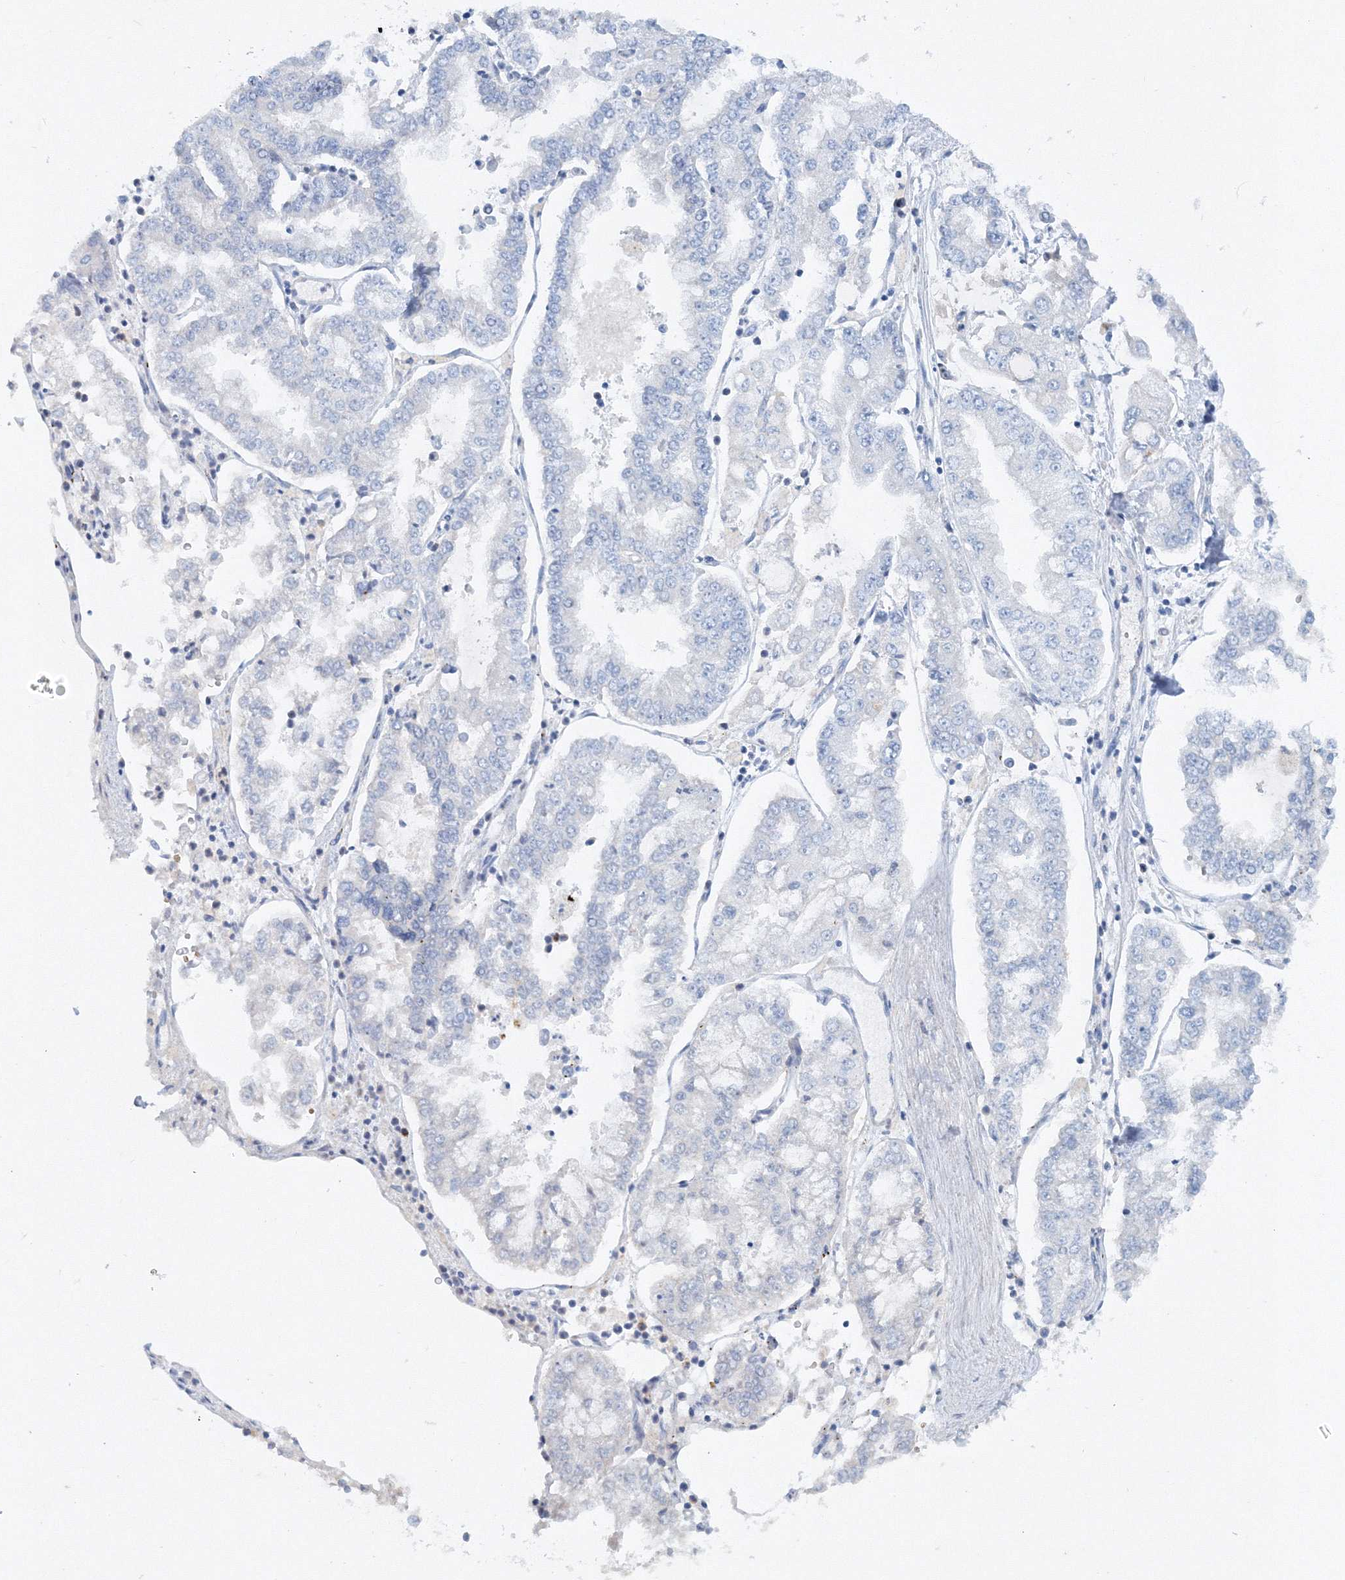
{"staining": {"intensity": "negative", "quantity": "none", "location": "none"}, "tissue": "stomach cancer", "cell_type": "Tumor cells", "image_type": "cancer", "snomed": [{"axis": "morphology", "description": "Adenocarcinoma, NOS"}, {"axis": "topography", "description": "Stomach"}], "caption": "Immunohistochemistry micrograph of neoplastic tissue: stomach cancer (adenocarcinoma) stained with DAB (3,3'-diaminobenzidine) demonstrates no significant protein expression in tumor cells. (DAB immunohistochemistry visualized using brightfield microscopy, high magnification).", "gene": "SH3BP5", "patient": {"sex": "male", "age": 76}}